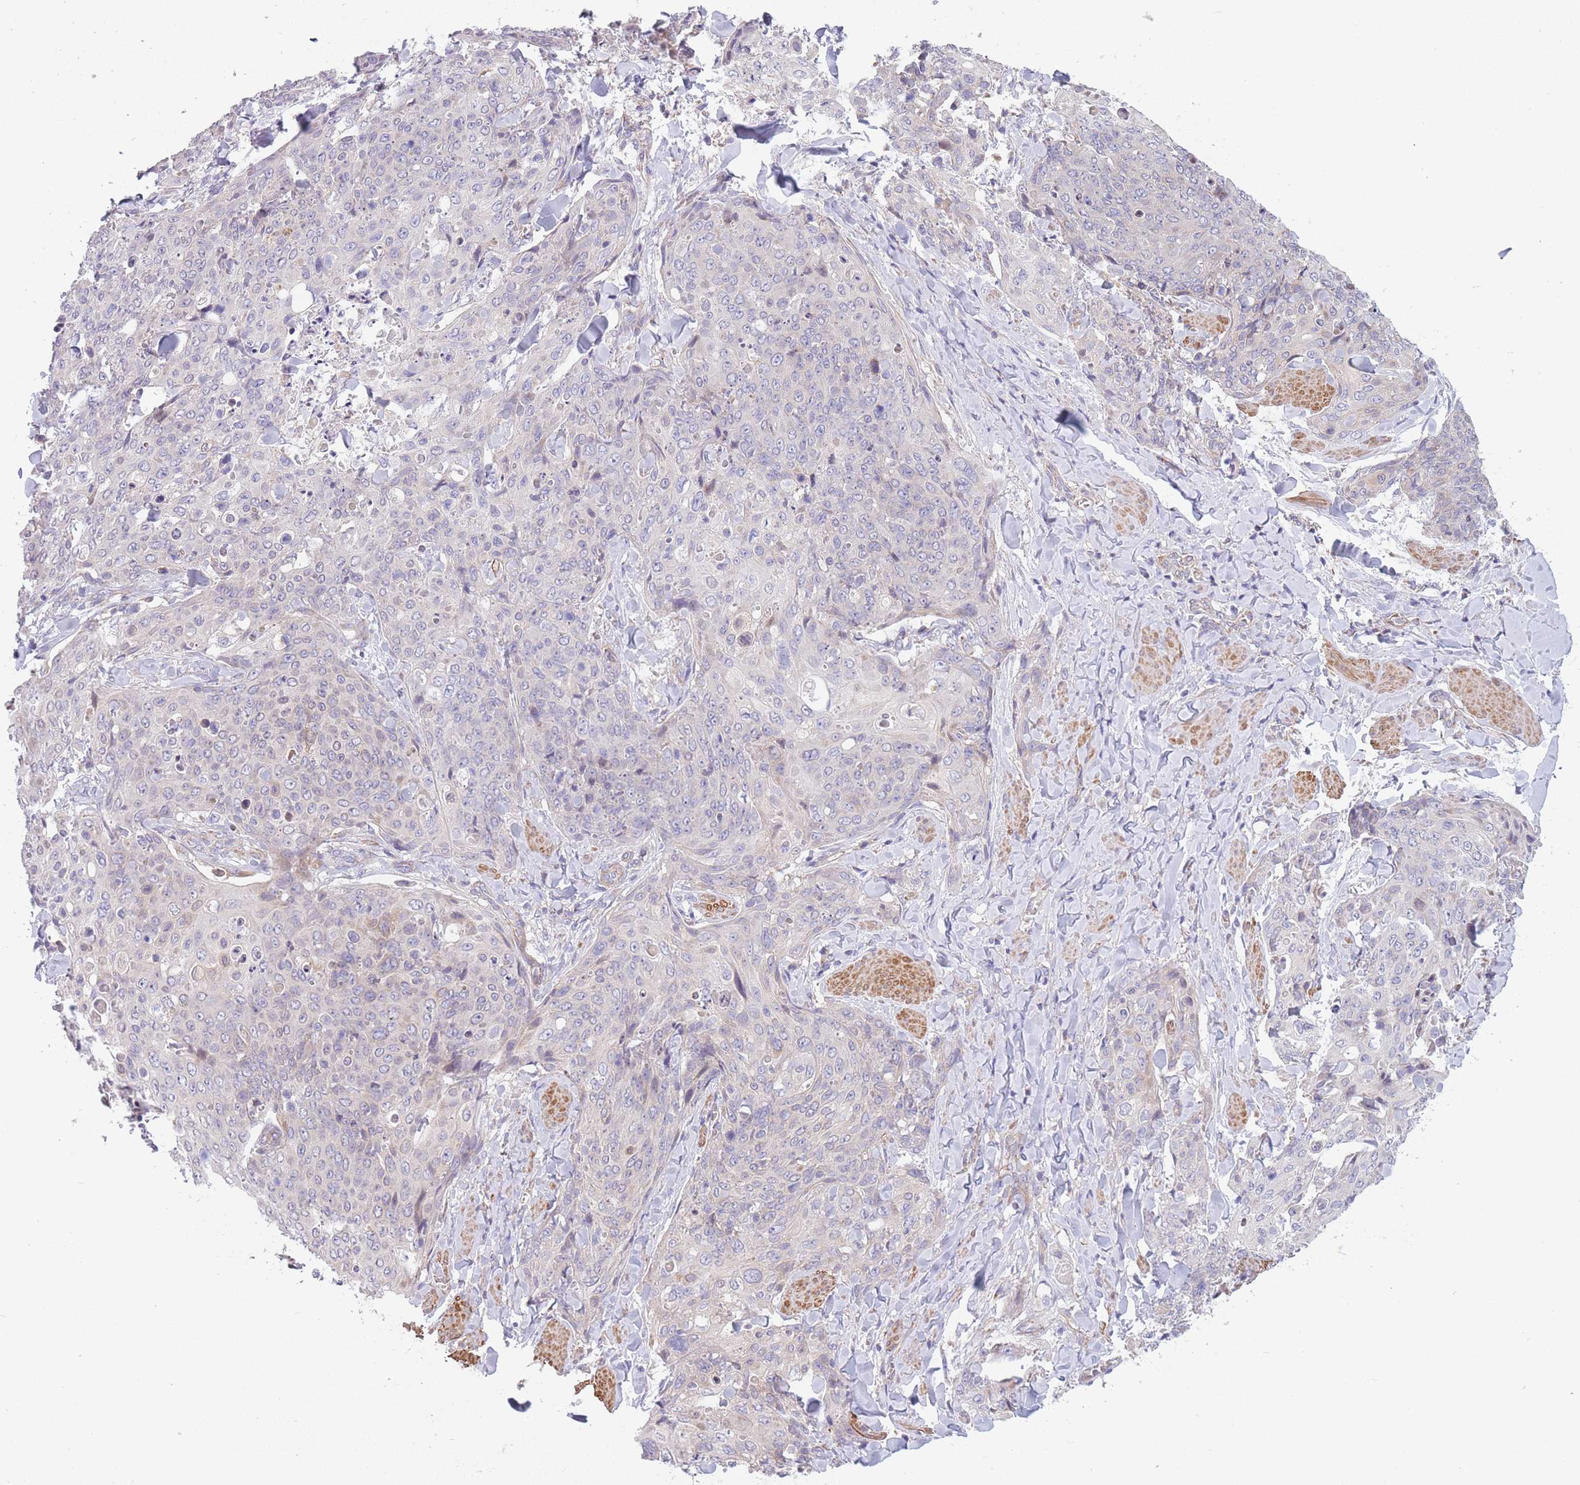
{"staining": {"intensity": "negative", "quantity": "none", "location": "none"}, "tissue": "skin cancer", "cell_type": "Tumor cells", "image_type": "cancer", "snomed": [{"axis": "morphology", "description": "Squamous cell carcinoma, NOS"}, {"axis": "topography", "description": "Skin"}, {"axis": "topography", "description": "Vulva"}], "caption": "Image shows no significant protein positivity in tumor cells of squamous cell carcinoma (skin).", "gene": "SMPD4", "patient": {"sex": "female", "age": 85}}